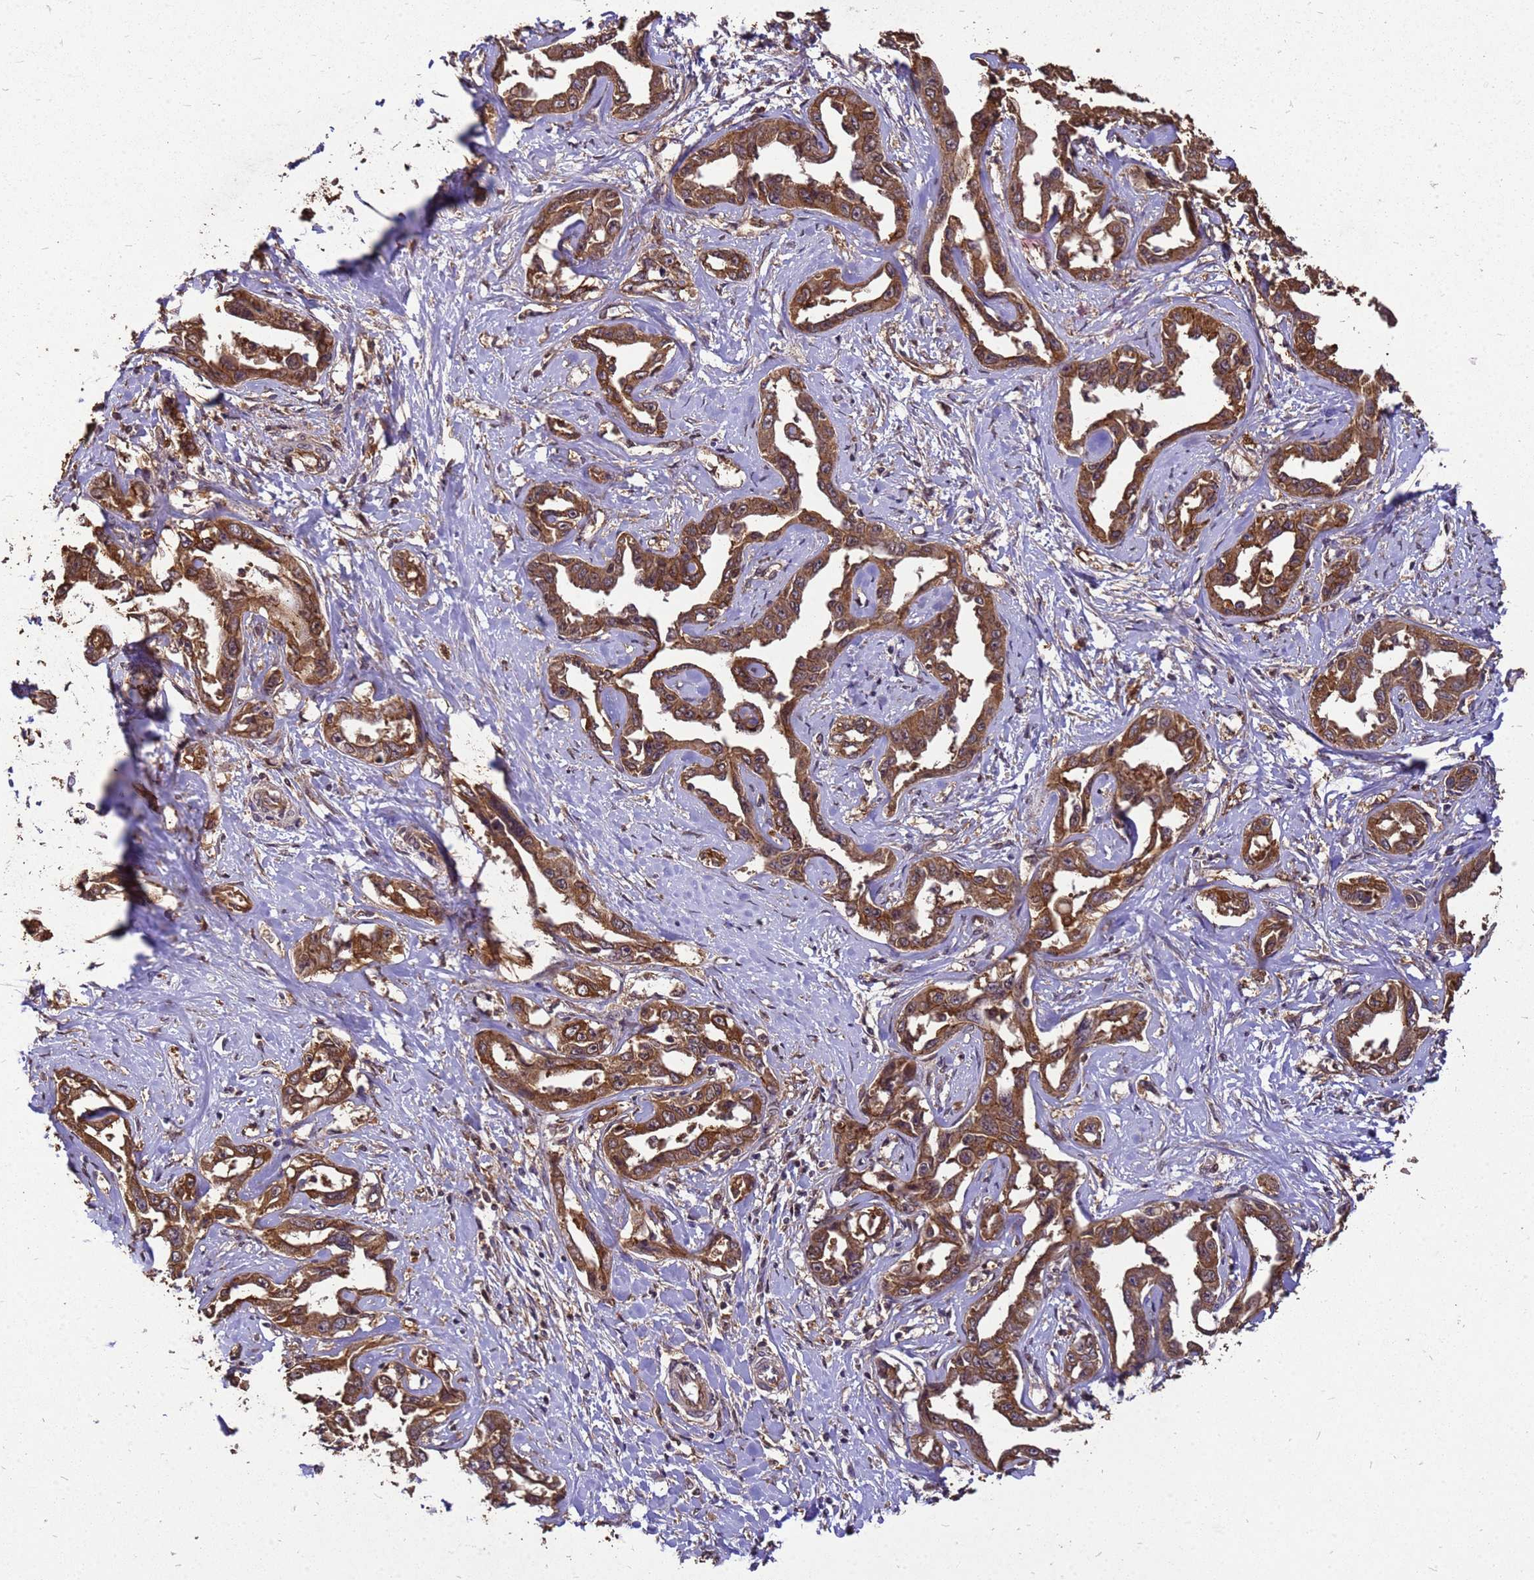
{"staining": {"intensity": "moderate", "quantity": ">75%", "location": "cytoplasmic/membranous"}, "tissue": "liver cancer", "cell_type": "Tumor cells", "image_type": "cancer", "snomed": [{"axis": "morphology", "description": "Cholangiocarcinoma"}, {"axis": "topography", "description": "Liver"}], "caption": "Immunohistochemistry micrograph of liver cholangiocarcinoma stained for a protein (brown), which reveals medium levels of moderate cytoplasmic/membranous positivity in approximately >75% of tumor cells.", "gene": "ZNF618", "patient": {"sex": "male", "age": 59}}